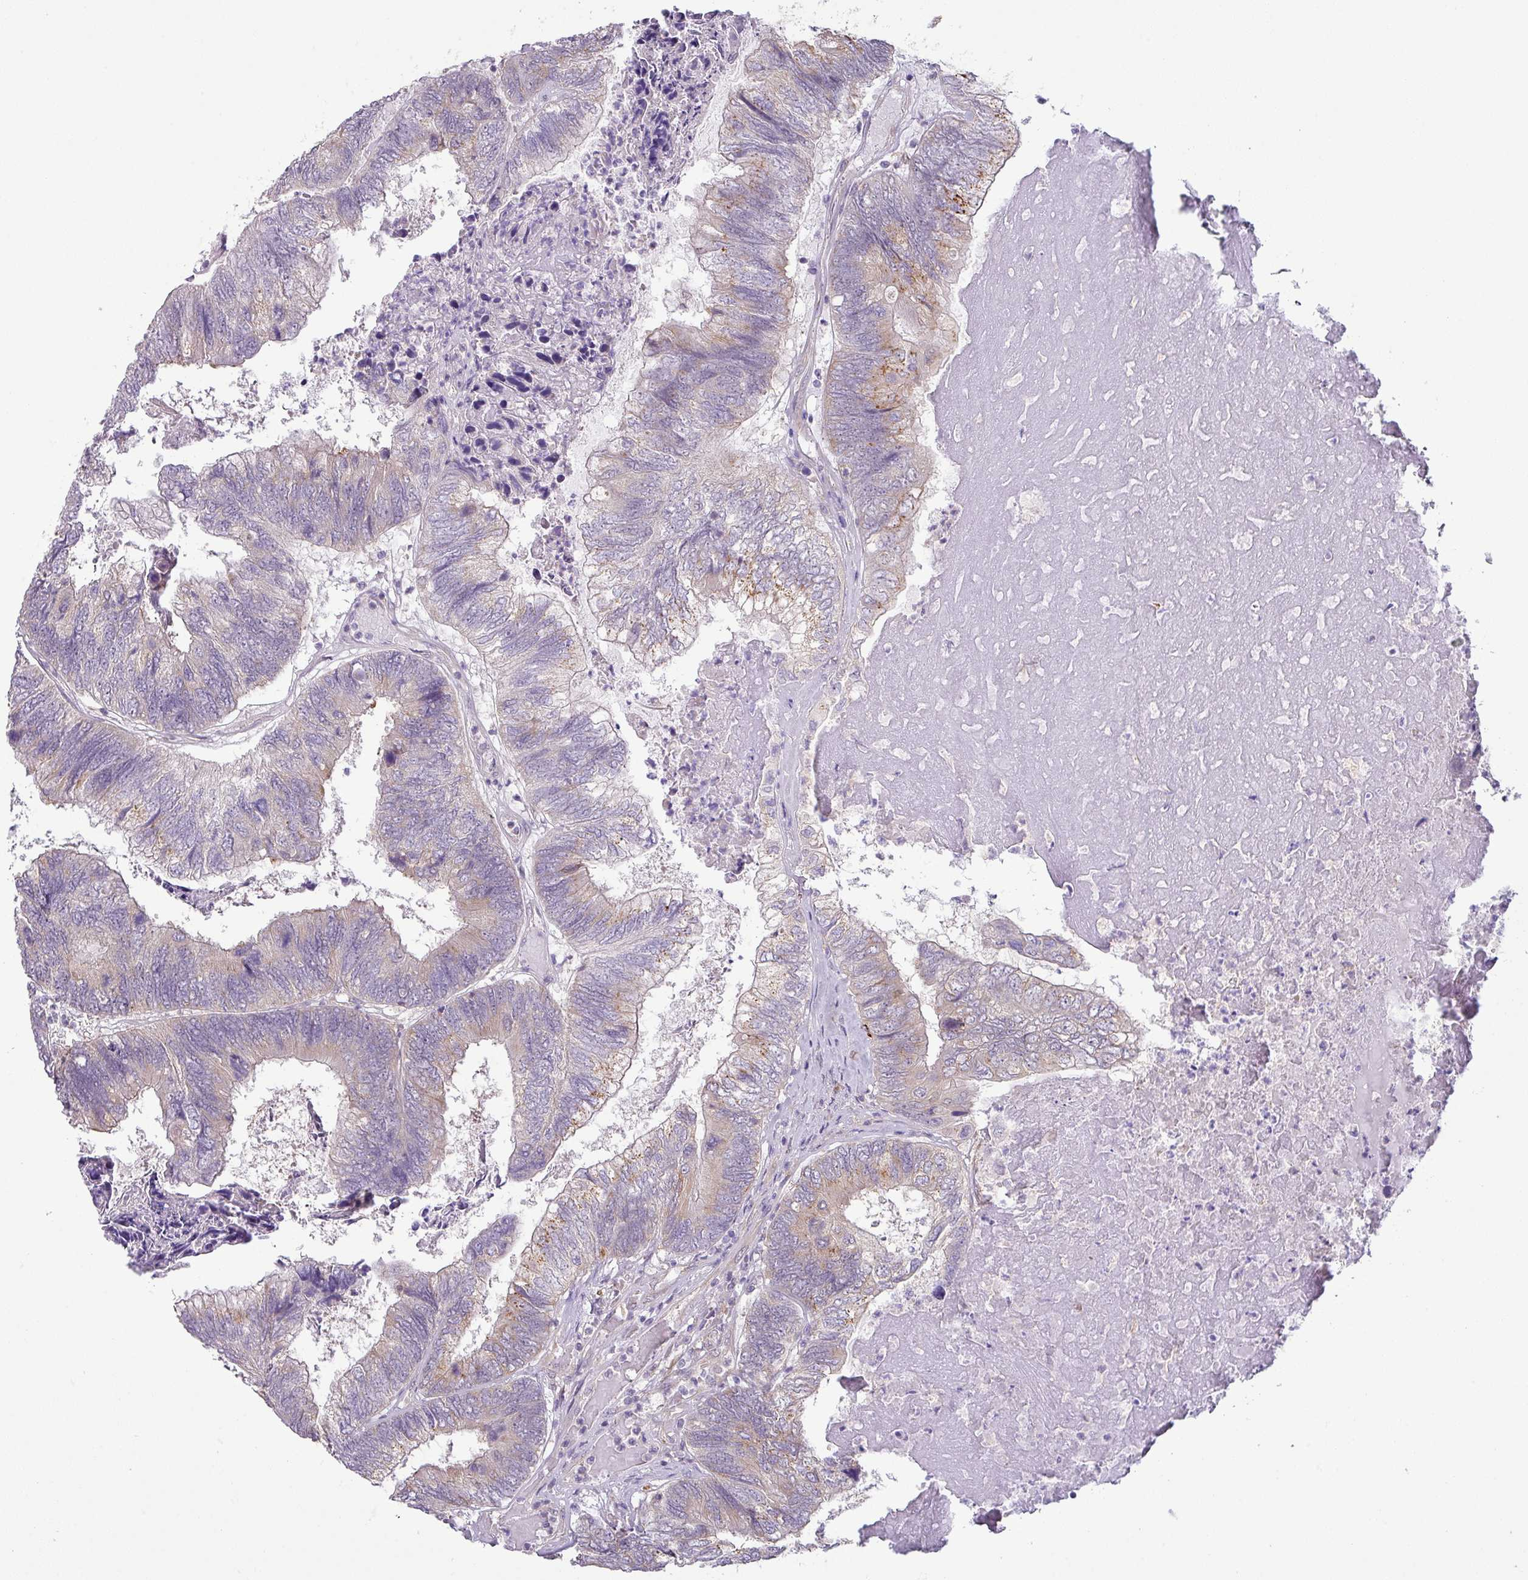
{"staining": {"intensity": "weak", "quantity": "<25%", "location": "cytoplasmic/membranous"}, "tissue": "colorectal cancer", "cell_type": "Tumor cells", "image_type": "cancer", "snomed": [{"axis": "morphology", "description": "Adenocarcinoma, NOS"}, {"axis": "topography", "description": "Colon"}], "caption": "Immunohistochemical staining of human colorectal adenocarcinoma displays no significant expression in tumor cells. (Stains: DAB (3,3'-diaminobenzidine) immunohistochemistry (IHC) with hematoxylin counter stain, Microscopy: brightfield microscopy at high magnification).", "gene": "GALNT12", "patient": {"sex": "female", "age": 67}}